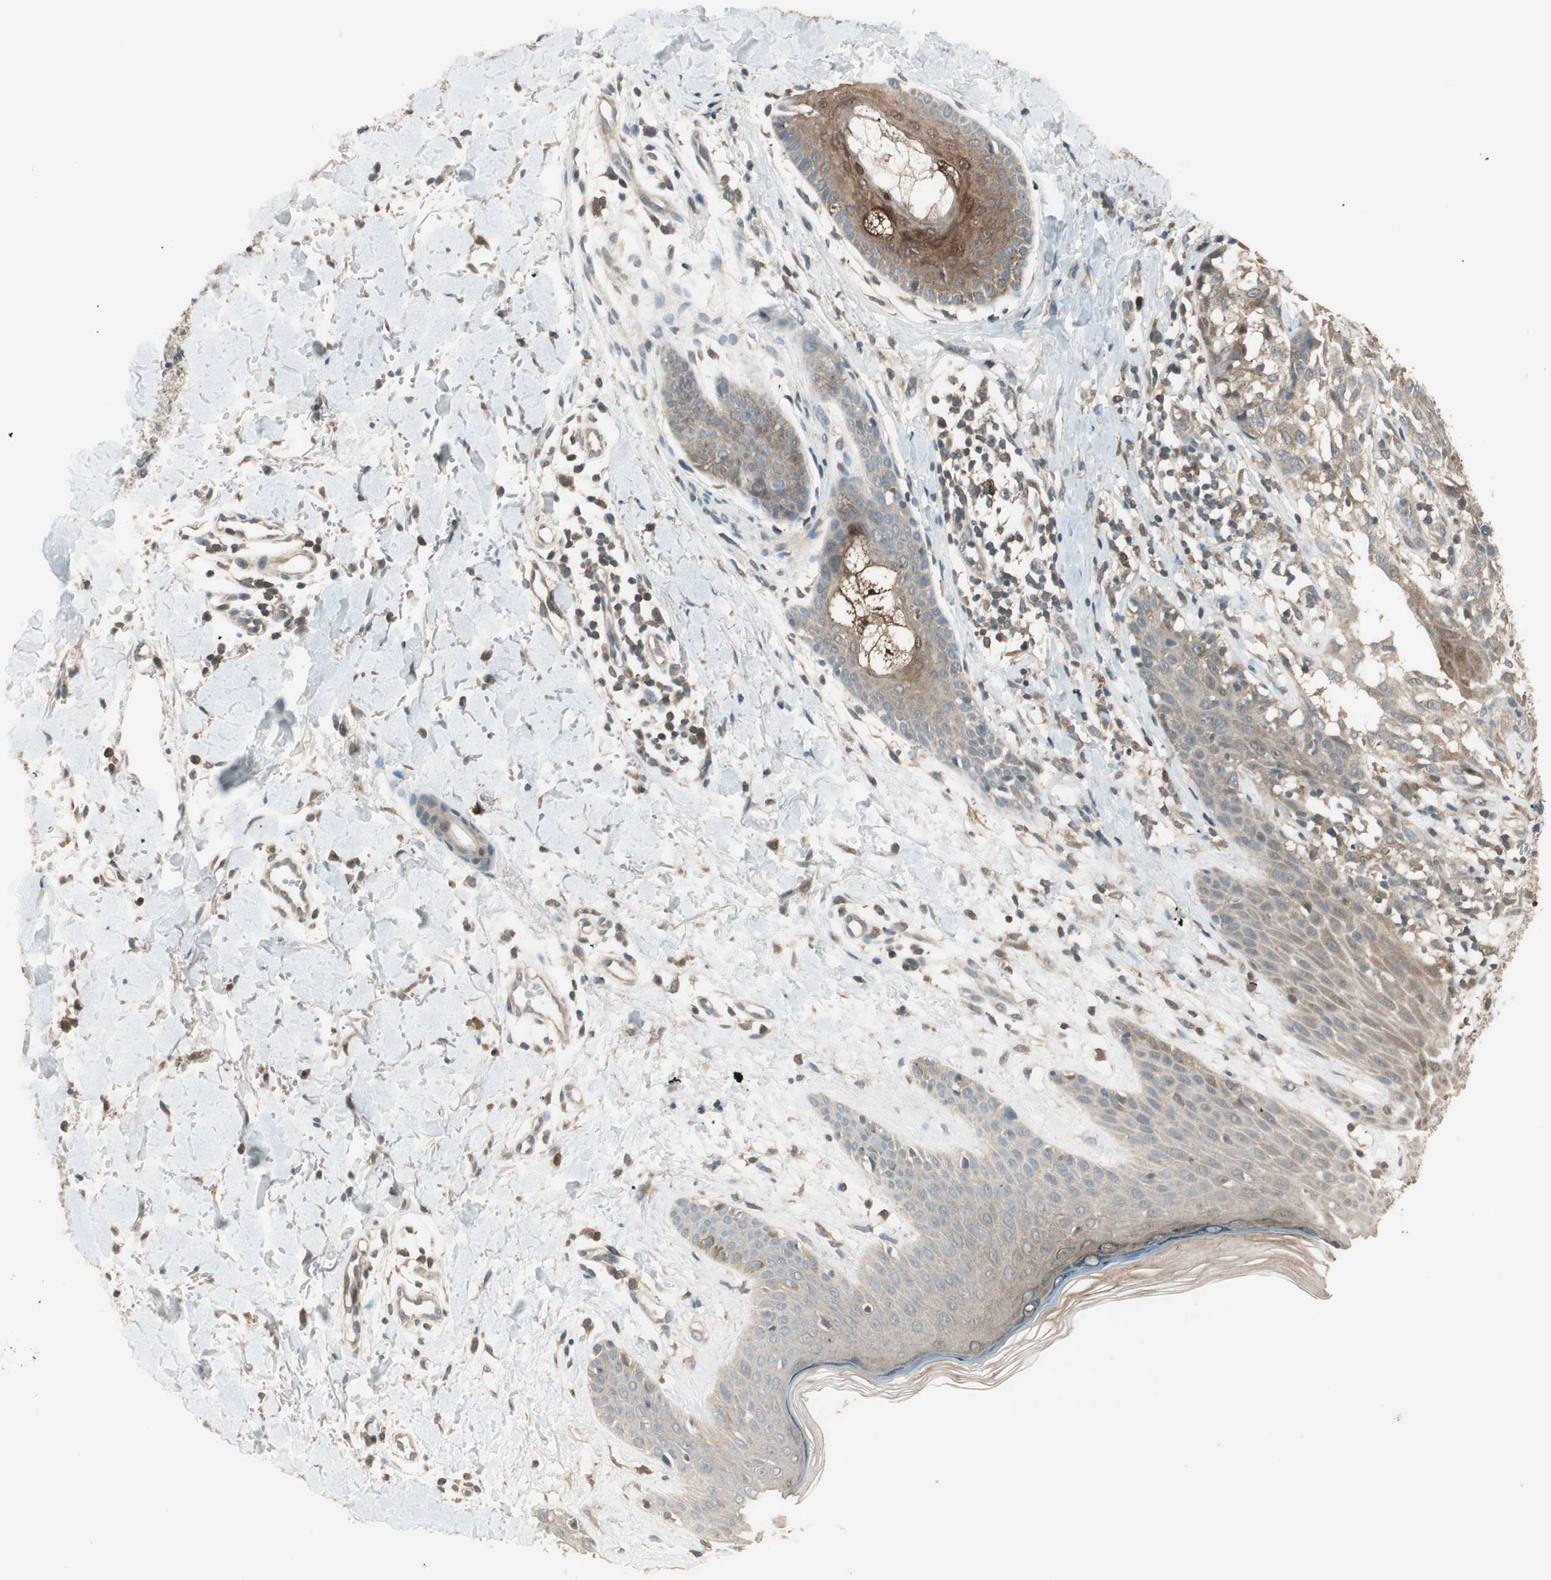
{"staining": {"intensity": "moderate", "quantity": ">75%", "location": "cytoplasmic/membranous"}, "tissue": "melanoma", "cell_type": "Tumor cells", "image_type": "cancer", "snomed": [{"axis": "morphology", "description": "Malignant melanoma, NOS"}, {"axis": "topography", "description": "Skin"}], "caption": "Moderate cytoplasmic/membranous staining is present in about >75% of tumor cells in malignant melanoma.", "gene": "TRIM21", "patient": {"sex": "female", "age": 46}}